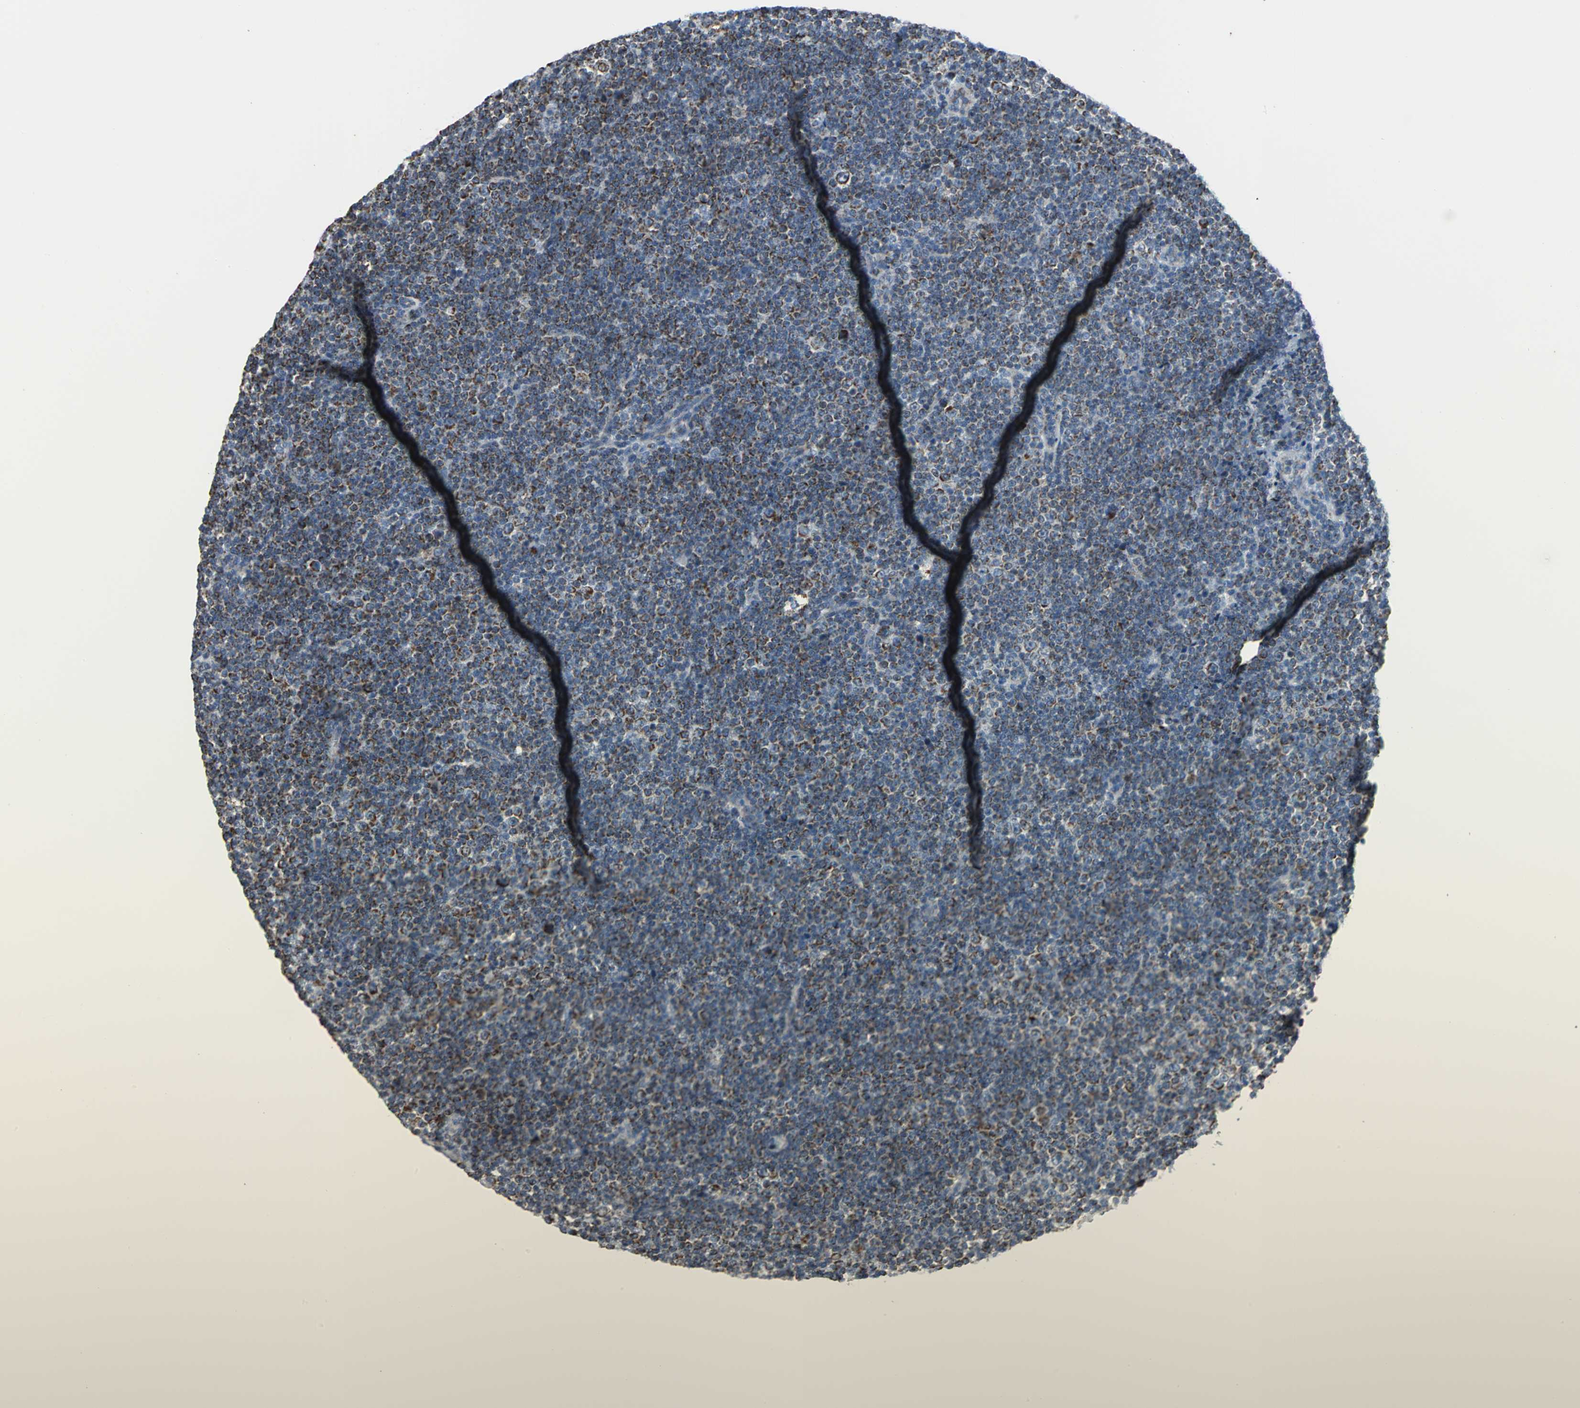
{"staining": {"intensity": "moderate", "quantity": "25%-75%", "location": "cytoplasmic/membranous"}, "tissue": "lymphoma", "cell_type": "Tumor cells", "image_type": "cancer", "snomed": [{"axis": "morphology", "description": "Malignant lymphoma, non-Hodgkin's type, Low grade"}, {"axis": "topography", "description": "Lymph node"}], "caption": "Moderate cytoplasmic/membranous positivity for a protein is appreciated in about 25%-75% of tumor cells of malignant lymphoma, non-Hodgkin's type (low-grade) using immunohistochemistry (IHC).", "gene": "NTRK1", "patient": {"sex": "female", "age": 67}}